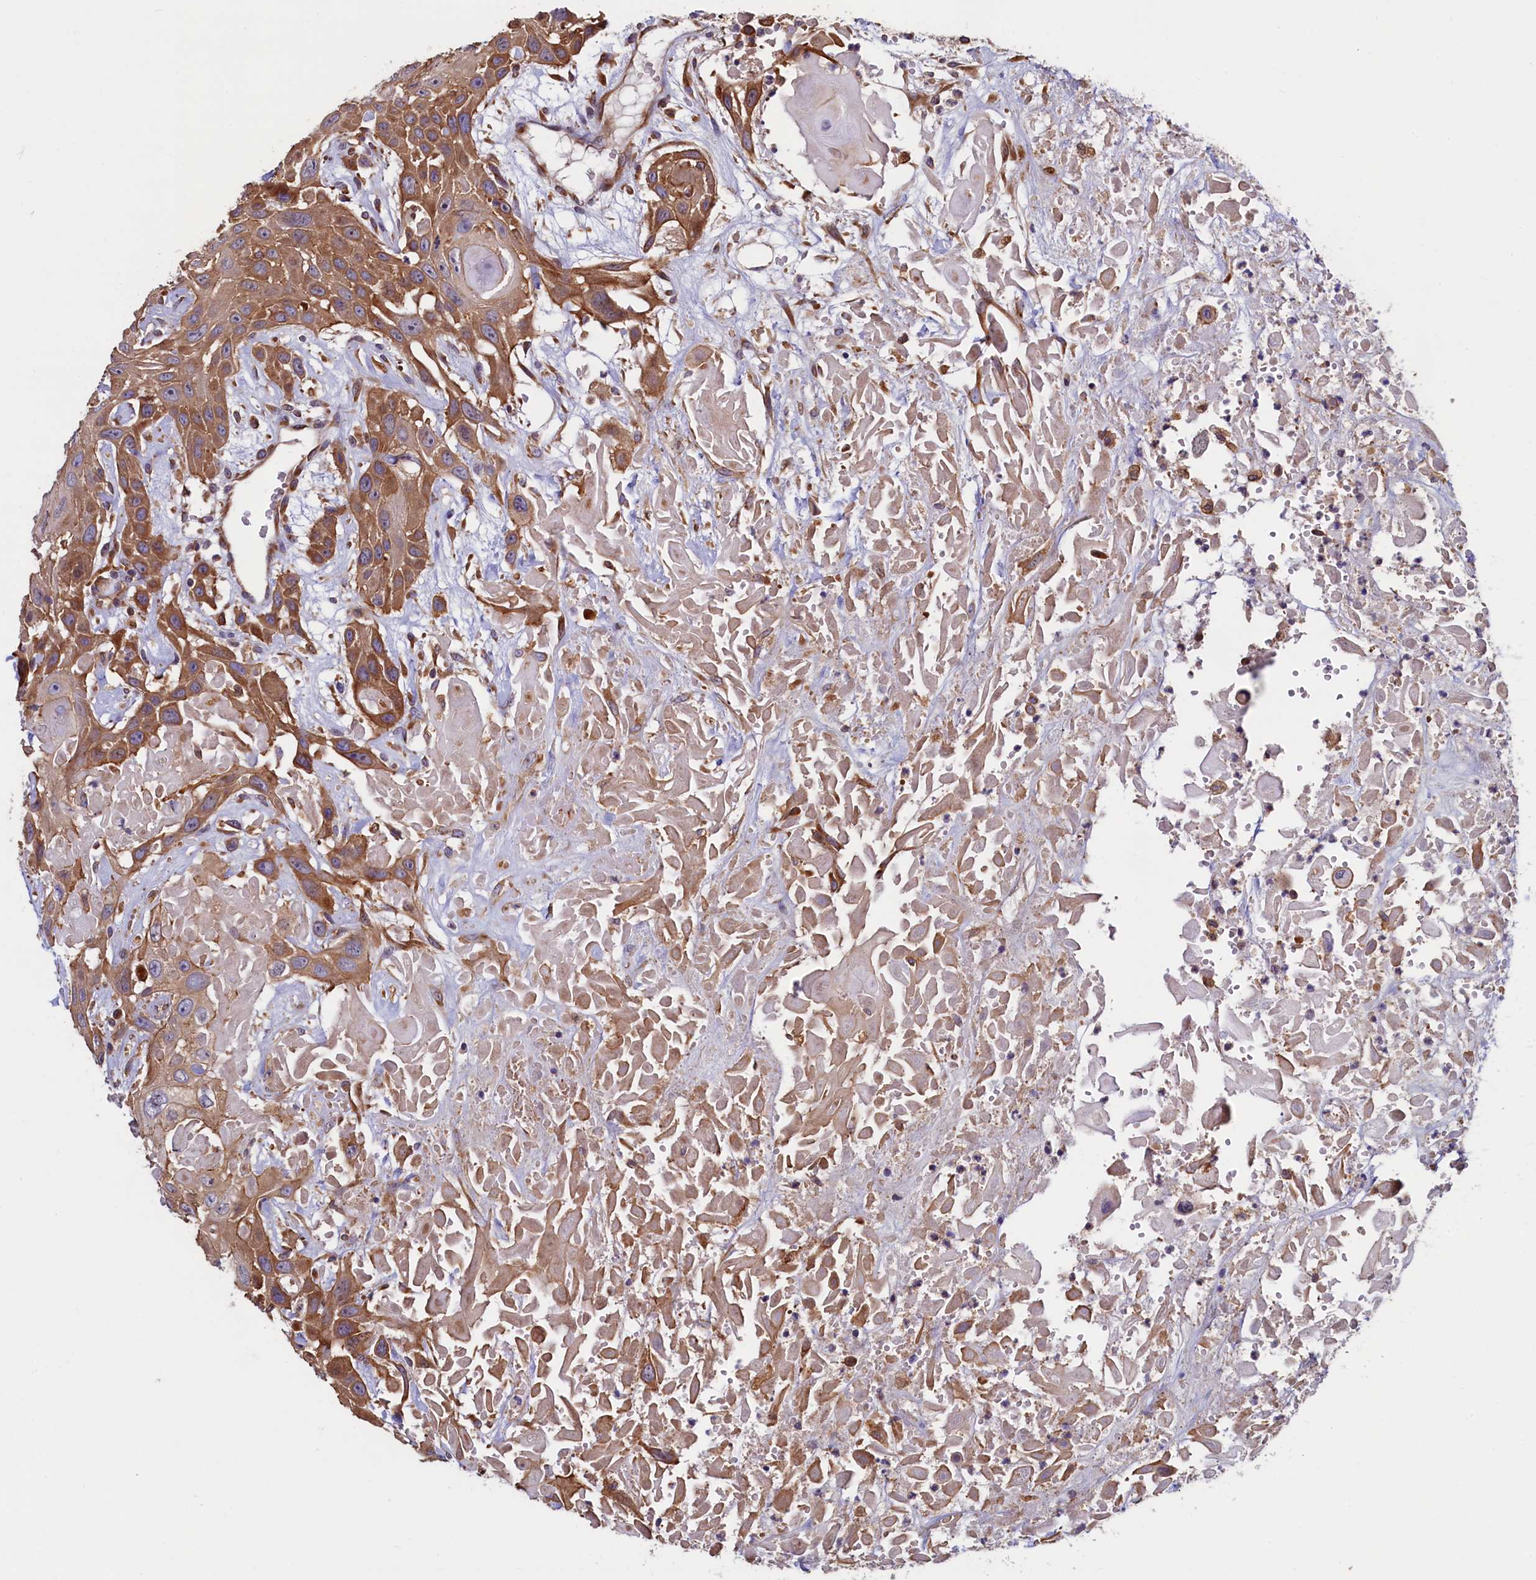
{"staining": {"intensity": "moderate", "quantity": ">75%", "location": "cytoplasmic/membranous"}, "tissue": "head and neck cancer", "cell_type": "Tumor cells", "image_type": "cancer", "snomed": [{"axis": "morphology", "description": "Squamous cell carcinoma, NOS"}, {"axis": "topography", "description": "Head-Neck"}], "caption": "Immunohistochemical staining of human head and neck cancer exhibits moderate cytoplasmic/membranous protein positivity in about >75% of tumor cells.", "gene": "ATXN2L", "patient": {"sex": "male", "age": 81}}